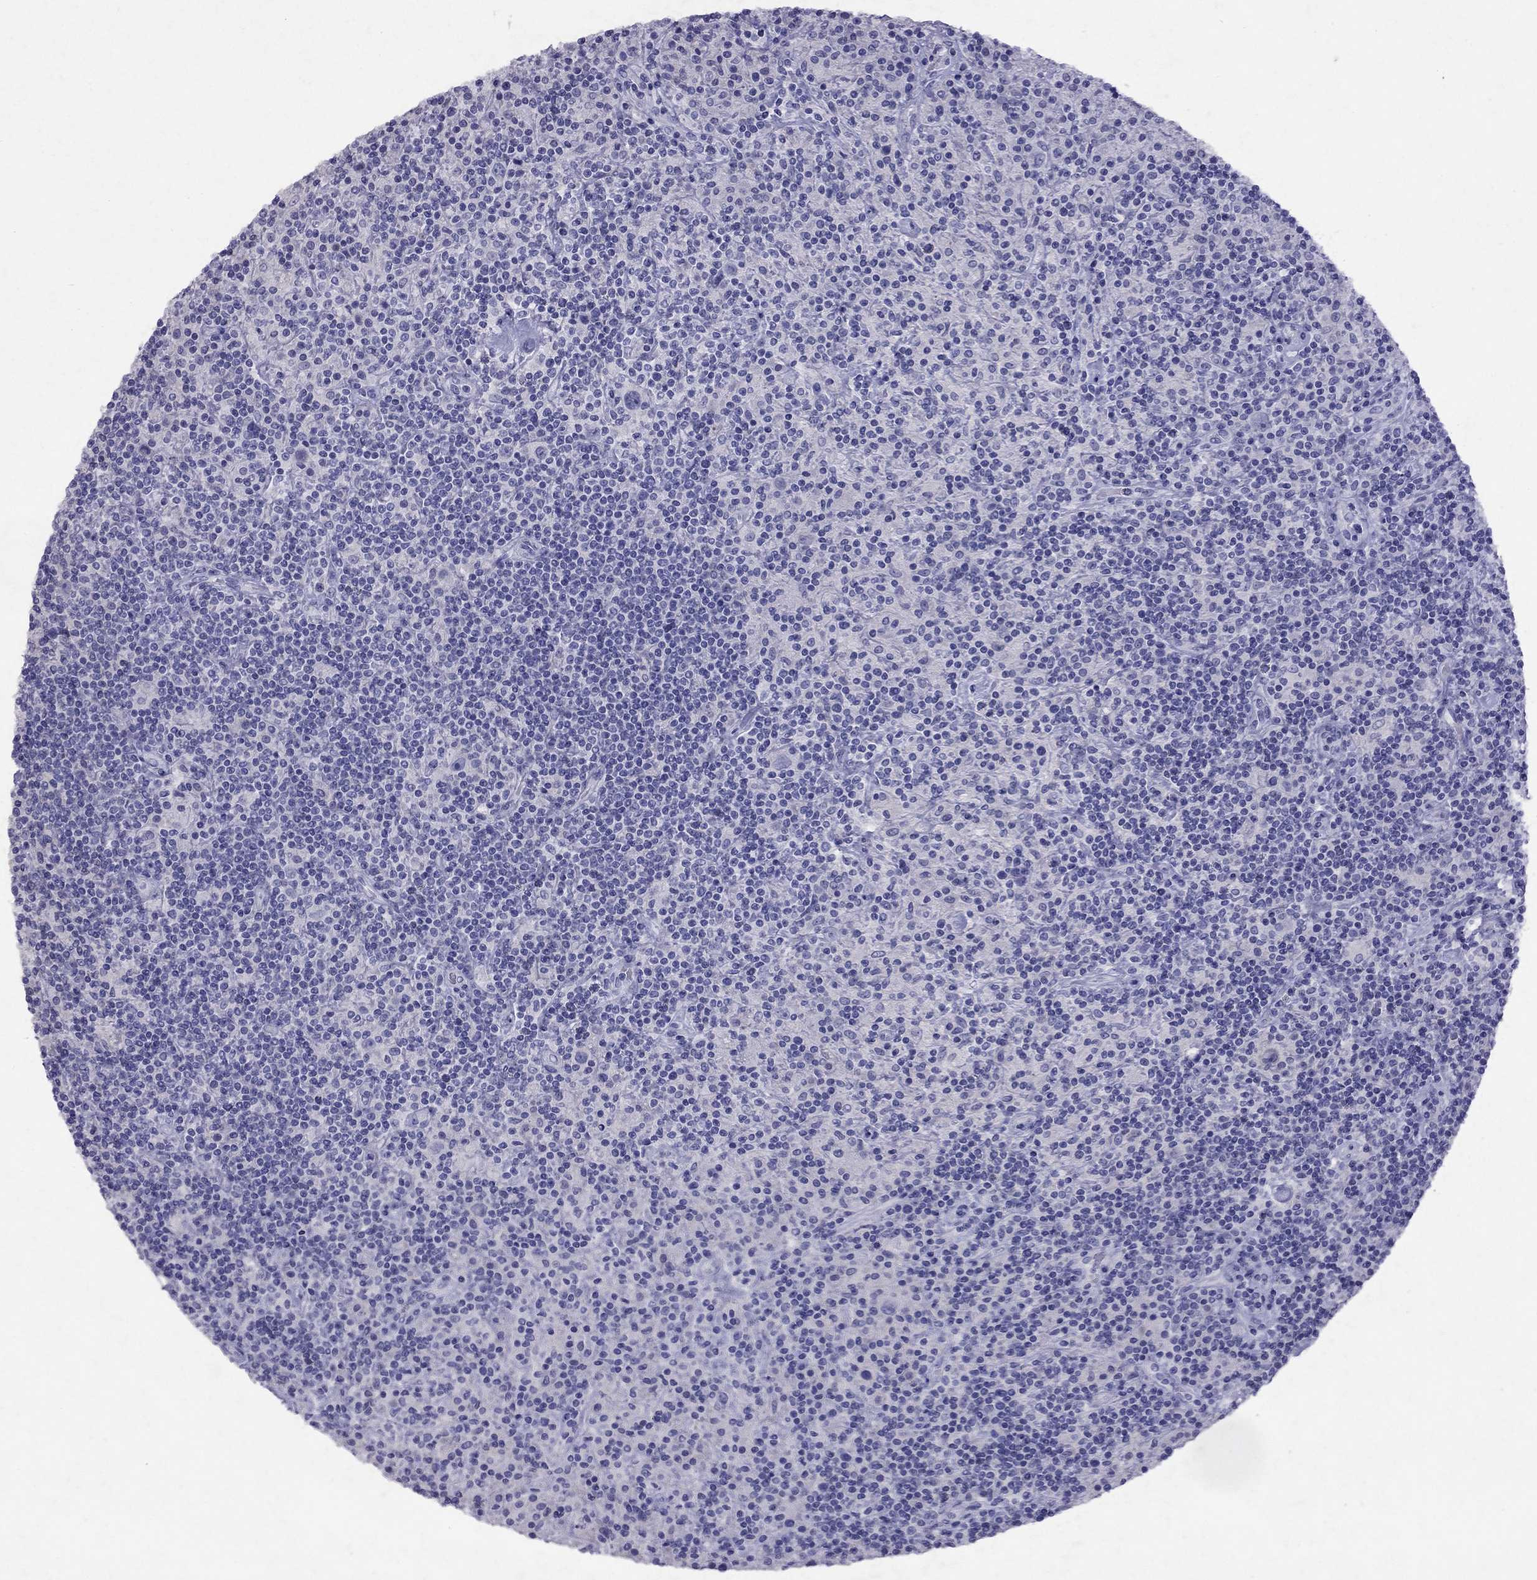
{"staining": {"intensity": "negative", "quantity": "none", "location": "none"}, "tissue": "lymphoma", "cell_type": "Tumor cells", "image_type": "cancer", "snomed": [{"axis": "morphology", "description": "Hodgkin's disease, NOS"}, {"axis": "topography", "description": "Lymph node"}], "caption": "Human Hodgkin's disease stained for a protein using immunohistochemistry demonstrates no expression in tumor cells.", "gene": "GNAT3", "patient": {"sex": "male", "age": 70}}